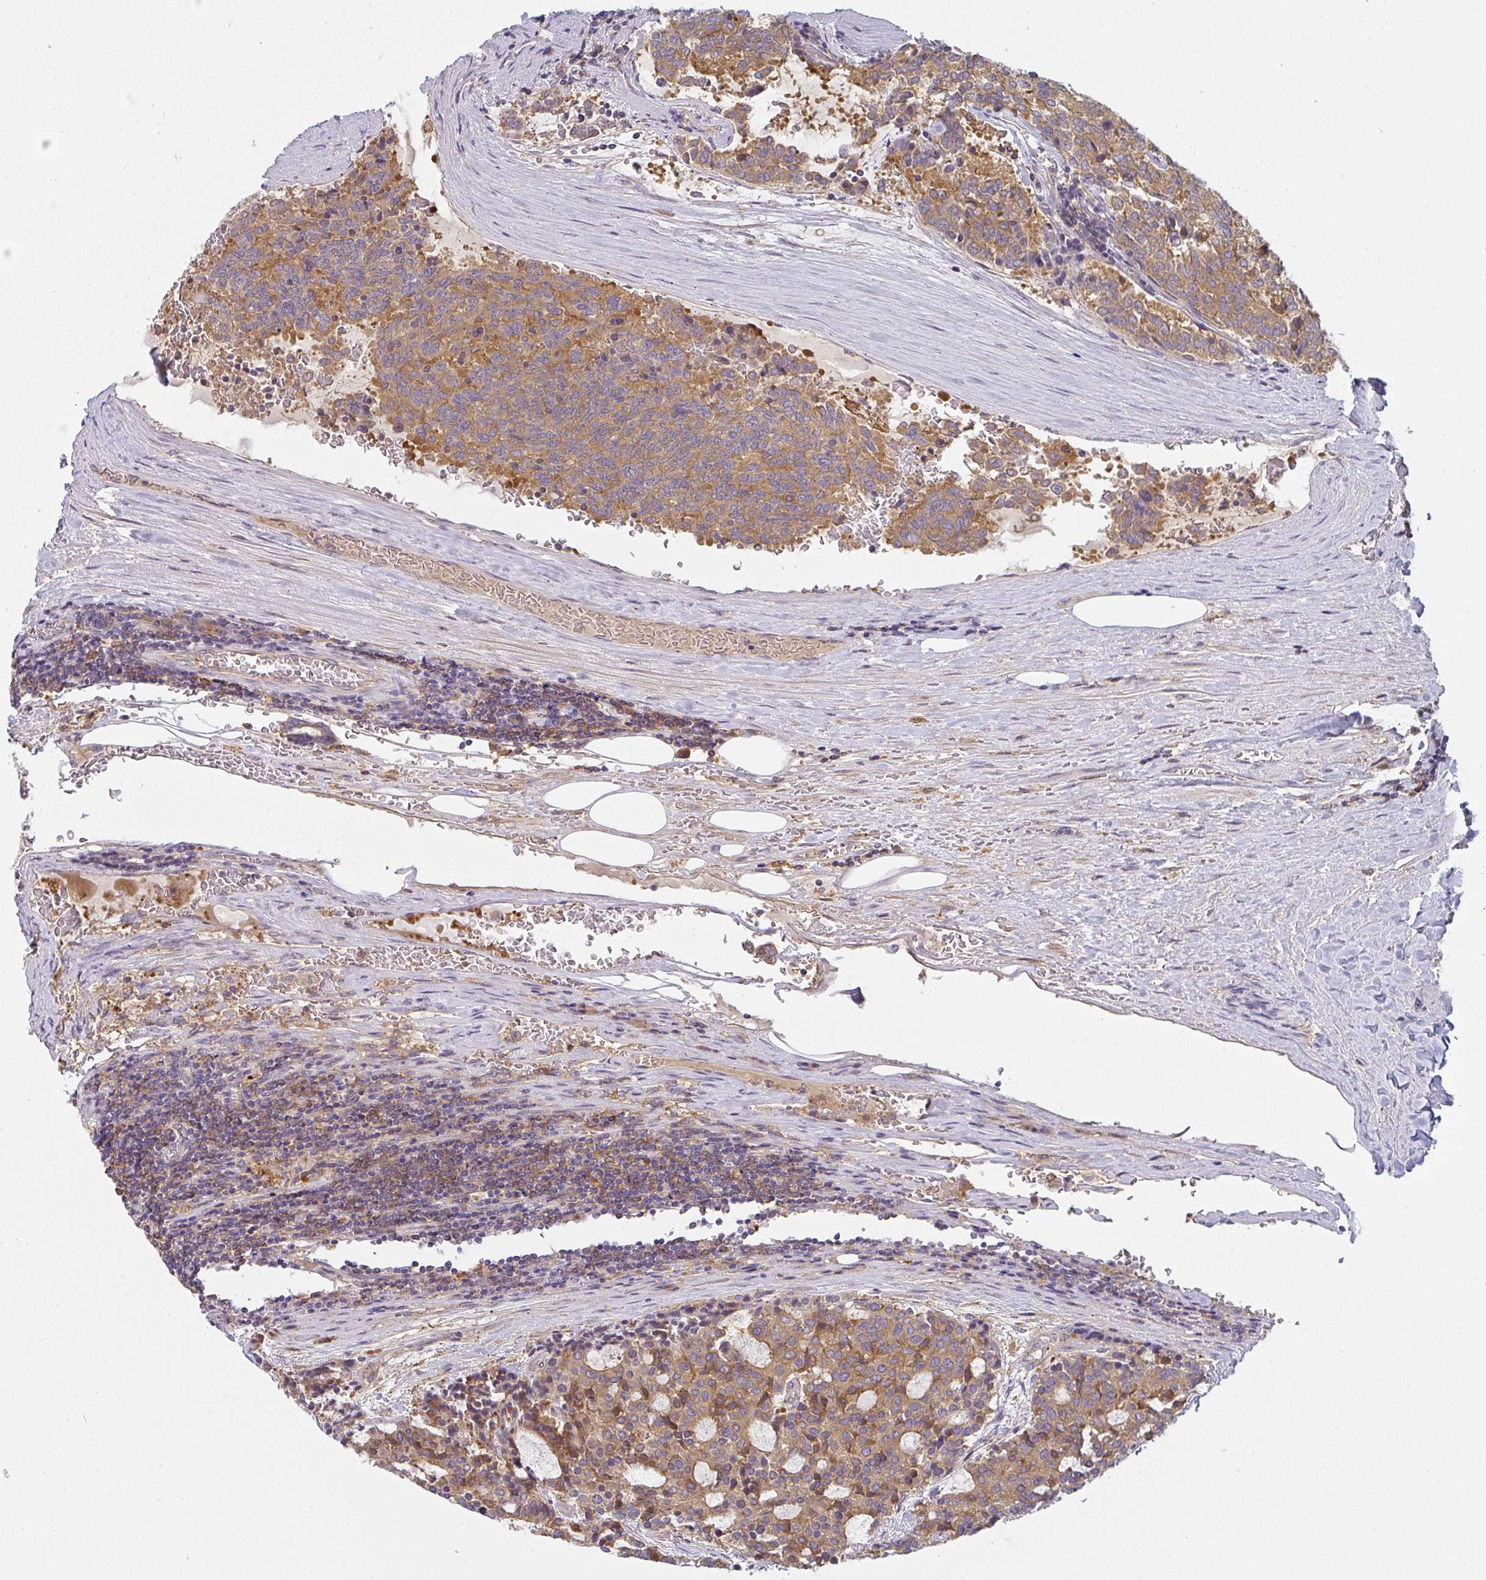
{"staining": {"intensity": "moderate", "quantity": ">75%", "location": "cytoplasmic/membranous"}, "tissue": "carcinoid", "cell_type": "Tumor cells", "image_type": "cancer", "snomed": [{"axis": "morphology", "description": "Carcinoid, malignant, NOS"}, {"axis": "topography", "description": "Pancreas"}], "caption": "Carcinoid was stained to show a protein in brown. There is medium levels of moderate cytoplasmic/membranous expression in about >75% of tumor cells.", "gene": "SNX5", "patient": {"sex": "female", "age": 54}}